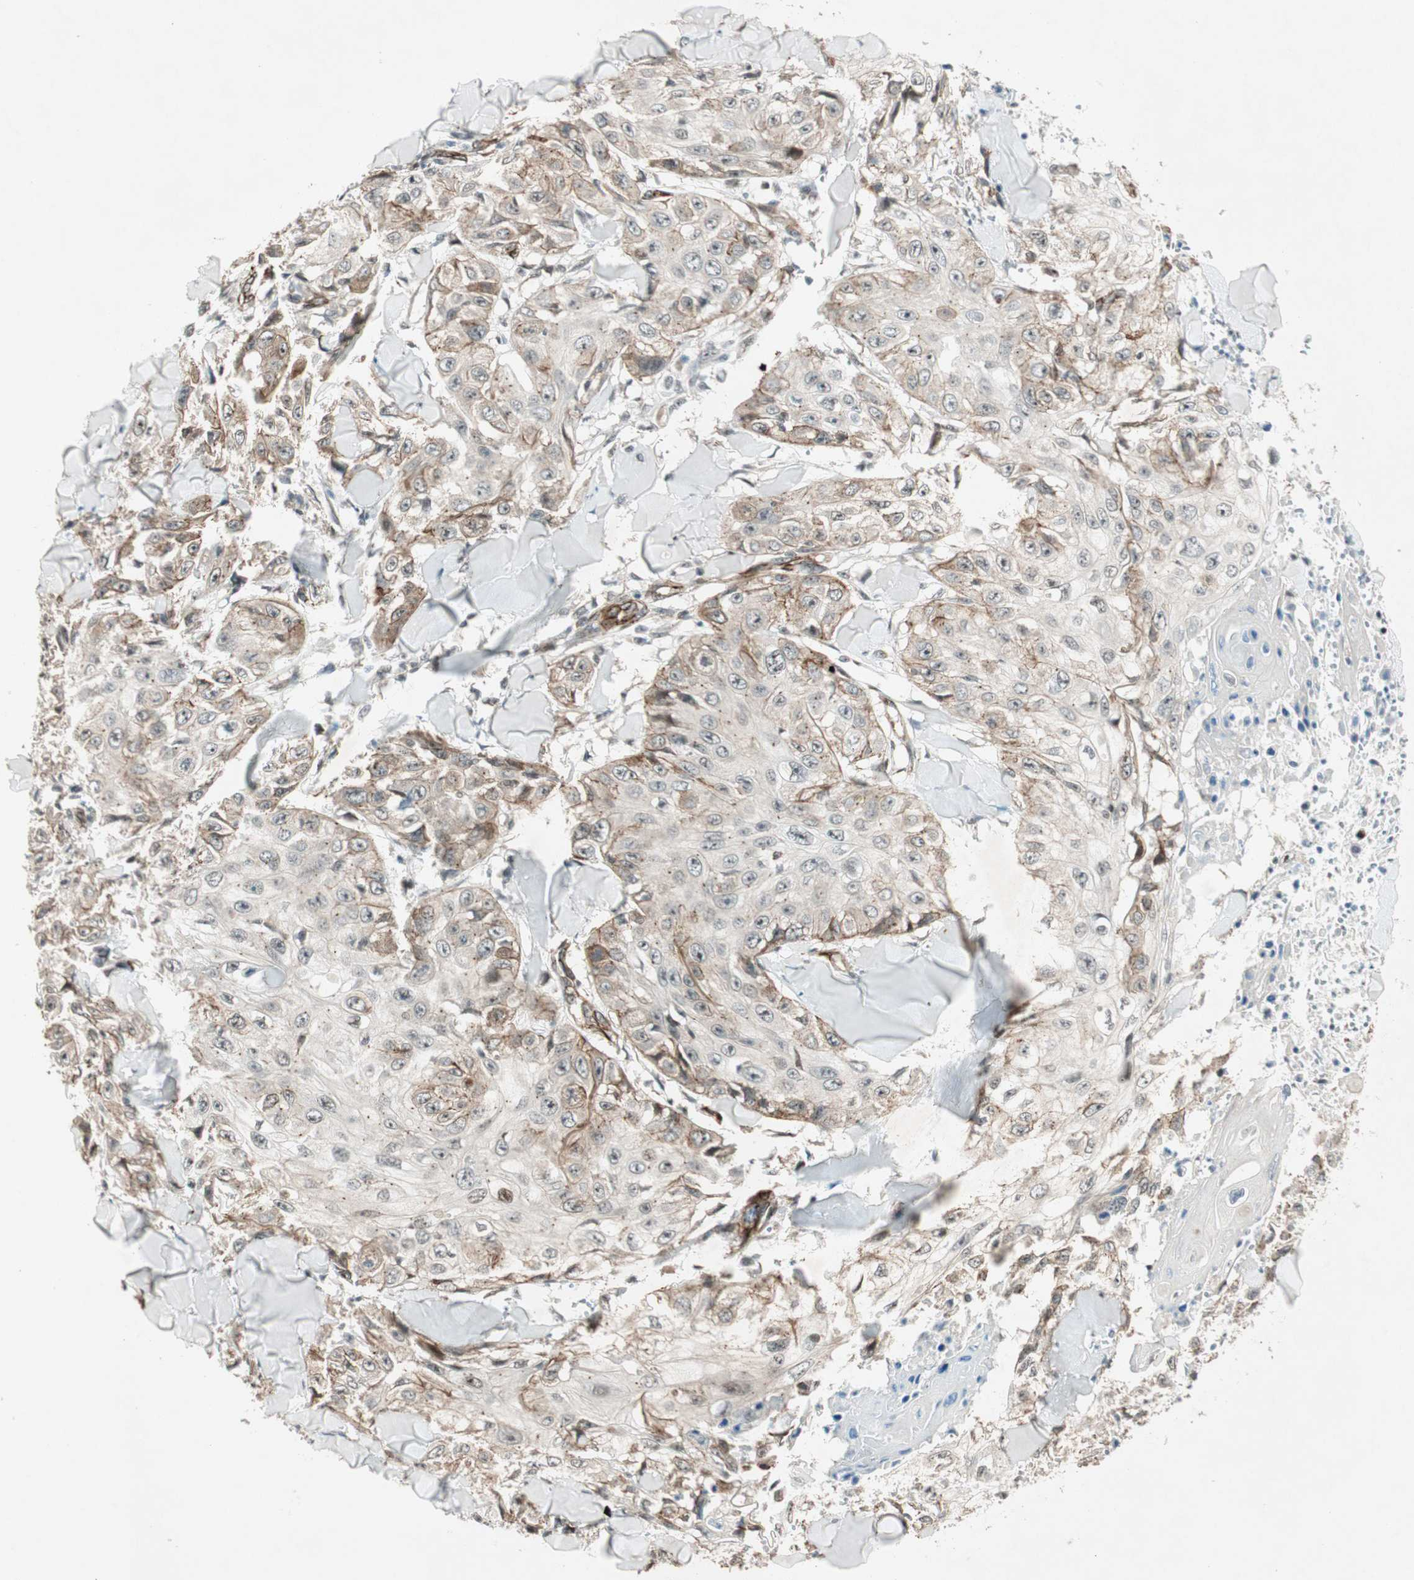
{"staining": {"intensity": "moderate", "quantity": "<25%", "location": "cytoplasmic/membranous"}, "tissue": "skin cancer", "cell_type": "Tumor cells", "image_type": "cancer", "snomed": [{"axis": "morphology", "description": "Squamous cell carcinoma, NOS"}, {"axis": "topography", "description": "Skin"}], "caption": "A photomicrograph of human skin cancer (squamous cell carcinoma) stained for a protein displays moderate cytoplasmic/membranous brown staining in tumor cells.", "gene": "CDK19", "patient": {"sex": "male", "age": 86}}